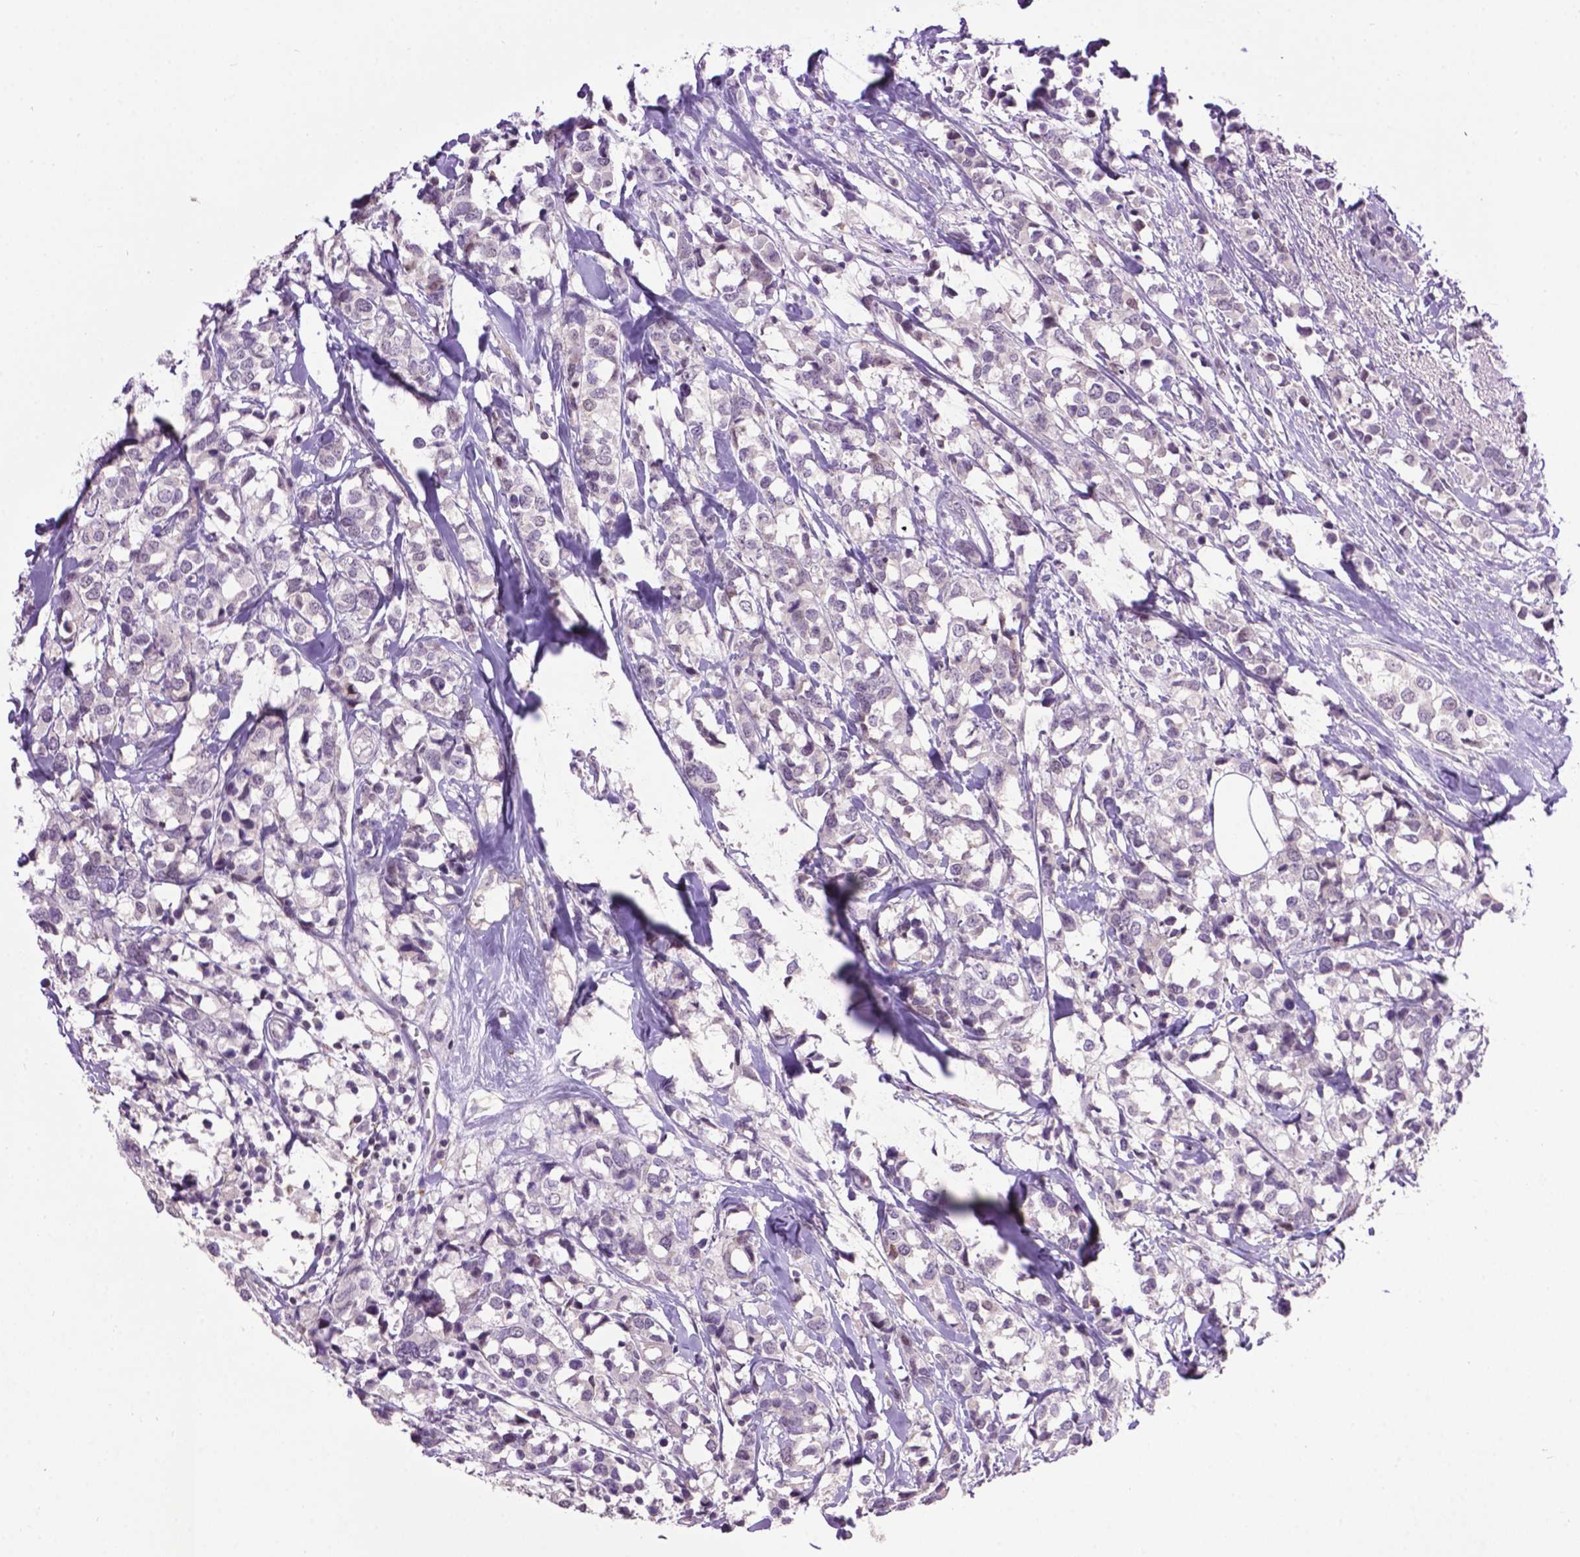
{"staining": {"intensity": "negative", "quantity": "none", "location": "none"}, "tissue": "breast cancer", "cell_type": "Tumor cells", "image_type": "cancer", "snomed": [{"axis": "morphology", "description": "Lobular carcinoma"}, {"axis": "topography", "description": "Breast"}], "caption": "High magnification brightfield microscopy of breast lobular carcinoma stained with DAB (brown) and counterstained with hematoxylin (blue): tumor cells show no significant expression.", "gene": "TH", "patient": {"sex": "female", "age": 59}}